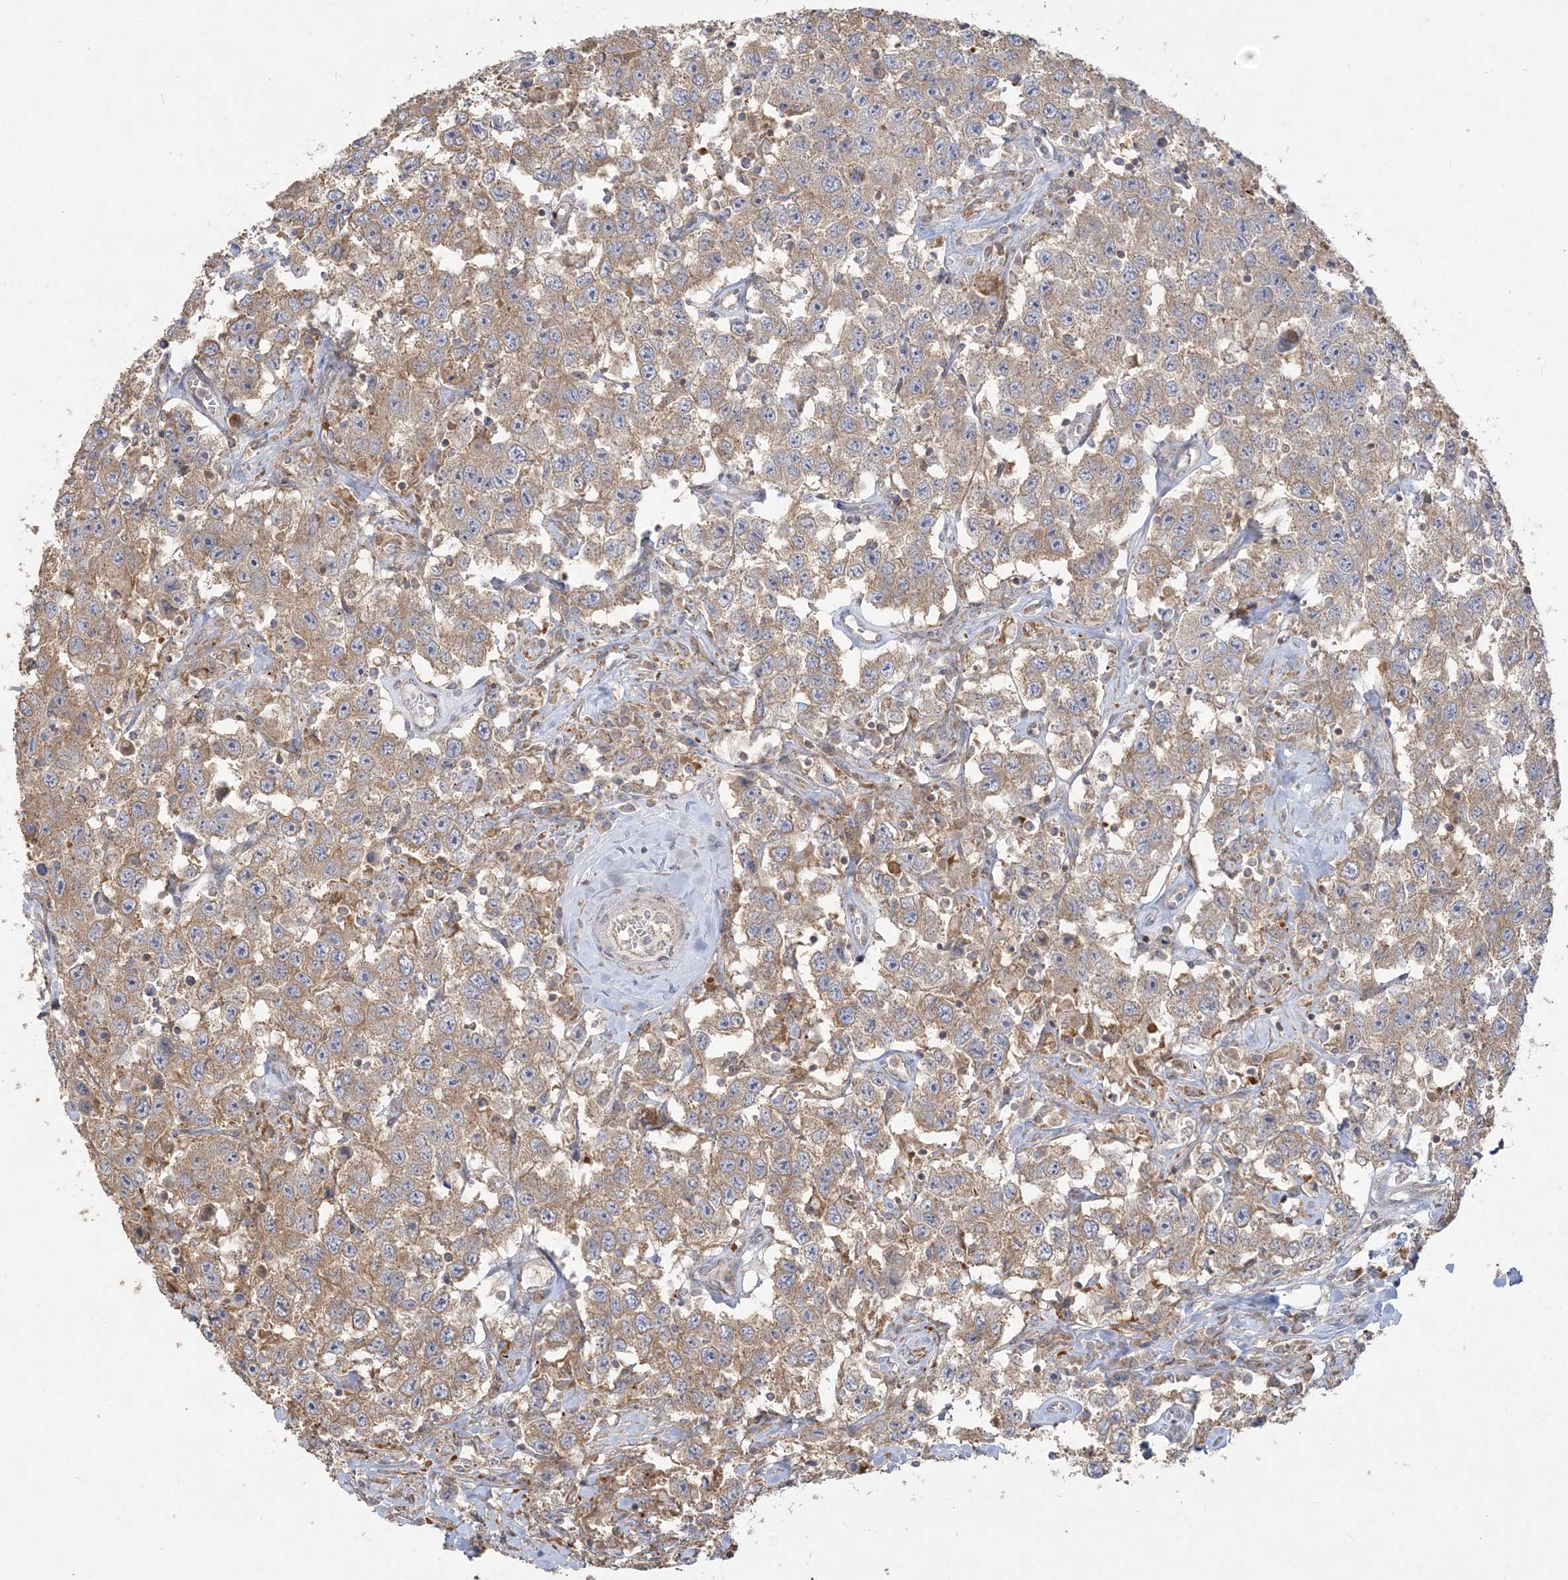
{"staining": {"intensity": "moderate", "quantity": ">75%", "location": "cytoplasmic/membranous"}, "tissue": "testis cancer", "cell_type": "Tumor cells", "image_type": "cancer", "snomed": [{"axis": "morphology", "description": "Seminoma, NOS"}, {"axis": "topography", "description": "Testis"}], "caption": "Testis cancer (seminoma) stained with immunohistochemistry (IHC) exhibits moderate cytoplasmic/membranous positivity in approximately >75% of tumor cells. Using DAB (brown) and hematoxylin (blue) stains, captured at high magnification using brightfield microscopy.", "gene": "ZC3H6", "patient": {"sex": "male", "age": 41}}